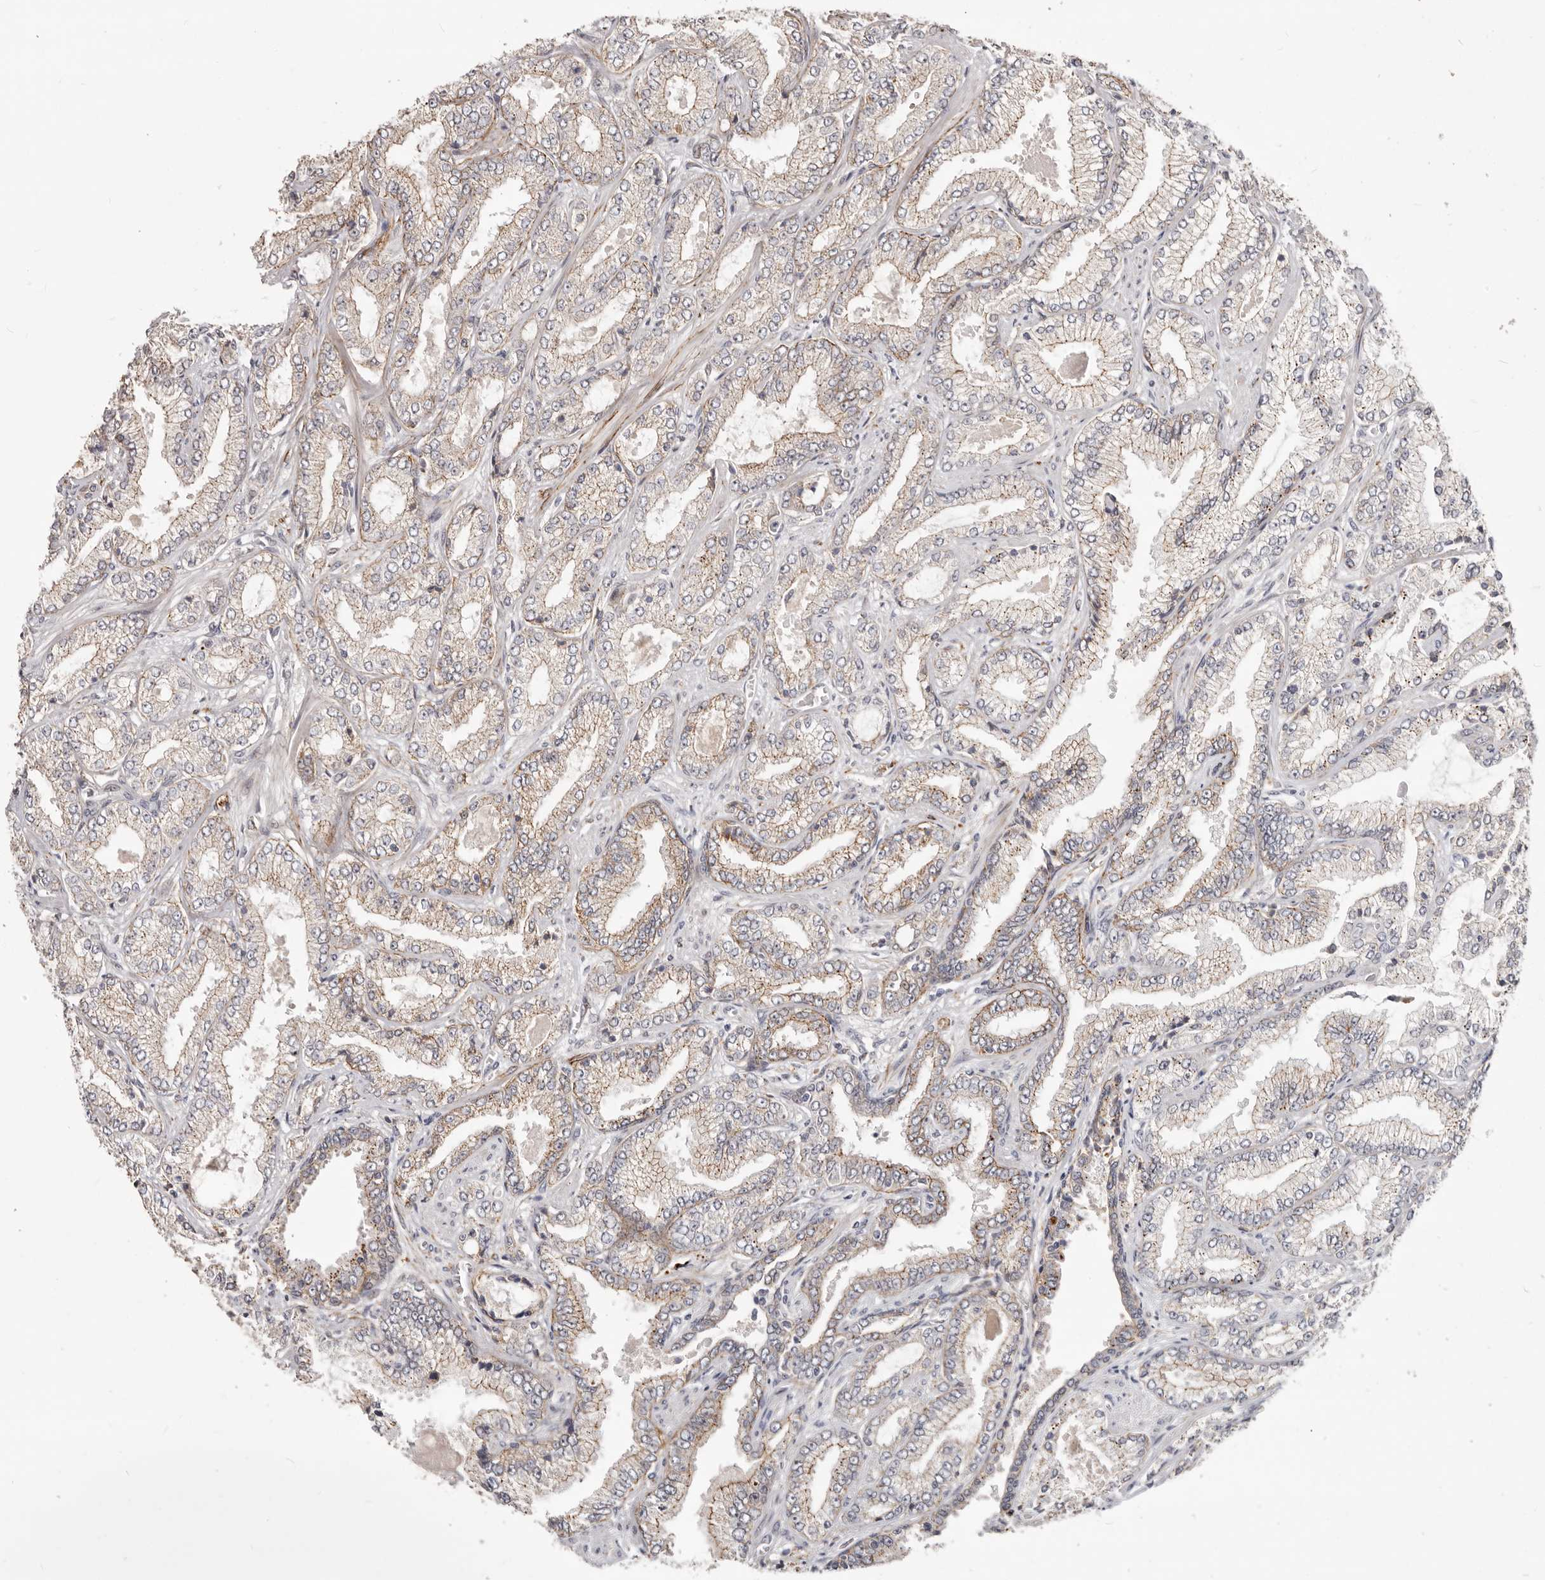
{"staining": {"intensity": "moderate", "quantity": ">75%", "location": "cytoplasmic/membranous"}, "tissue": "prostate cancer", "cell_type": "Tumor cells", "image_type": "cancer", "snomed": [{"axis": "morphology", "description": "Adenocarcinoma, High grade"}, {"axis": "topography", "description": "Prostate"}], "caption": "The photomicrograph shows immunohistochemical staining of prostate cancer. There is moderate cytoplasmic/membranous staining is identified in about >75% of tumor cells. (Stains: DAB in brown, nuclei in blue, Microscopy: brightfield microscopy at high magnification).", "gene": "SZT2", "patient": {"sex": "male", "age": 71}}